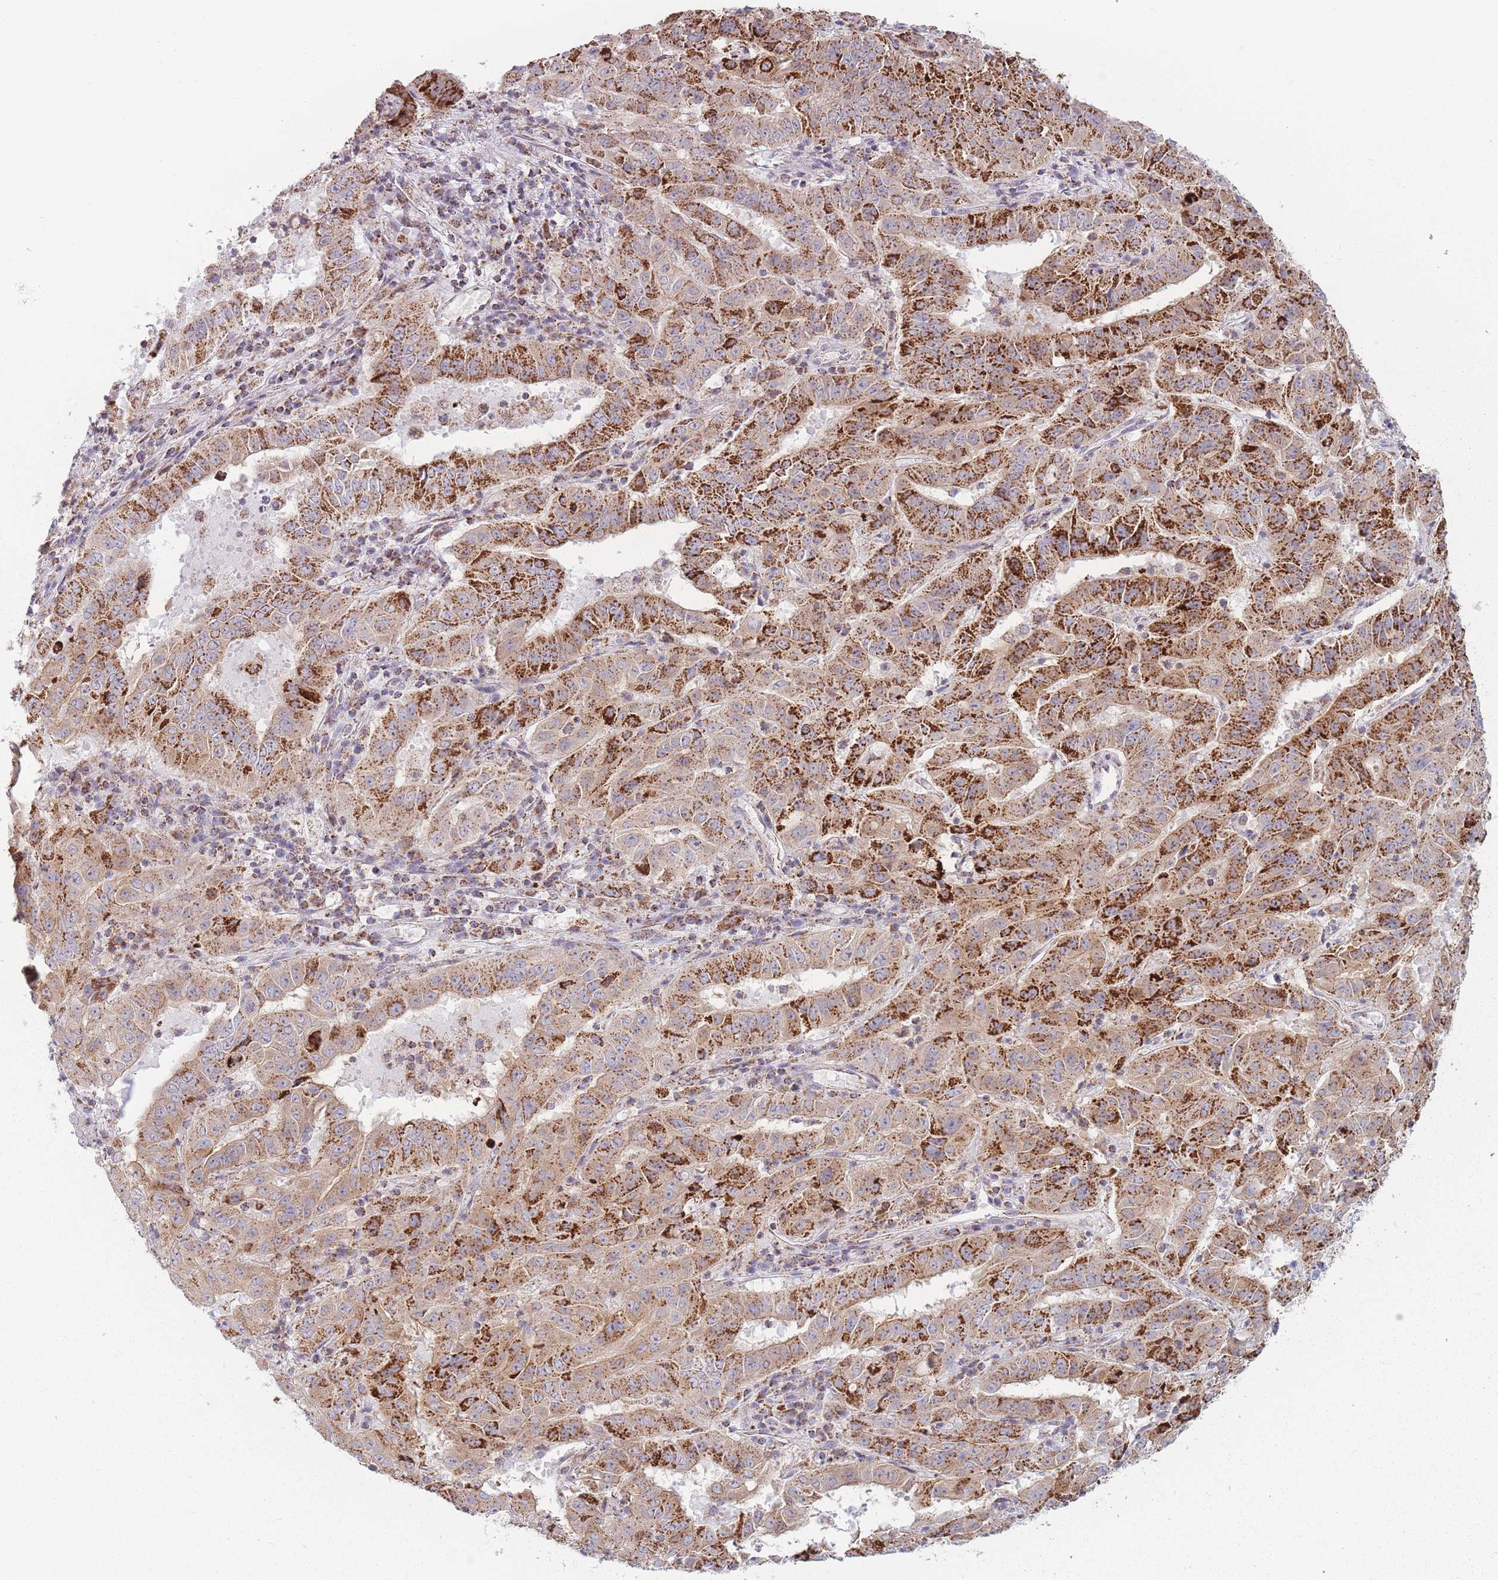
{"staining": {"intensity": "strong", "quantity": ">75%", "location": "cytoplasmic/membranous"}, "tissue": "pancreatic cancer", "cell_type": "Tumor cells", "image_type": "cancer", "snomed": [{"axis": "morphology", "description": "Adenocarcinoma, NOS"}, {"axis": "topography", "description": "Pancreas"}], "caption": "A high amount of strong cytoplasmic/membranous expression is appreciated in about >75% of tumor cells in pancreatic cancer (adenocarcinoma) tissue.", "gene": "DCHS1", "patient": {"sex": "male", "age": 63}}